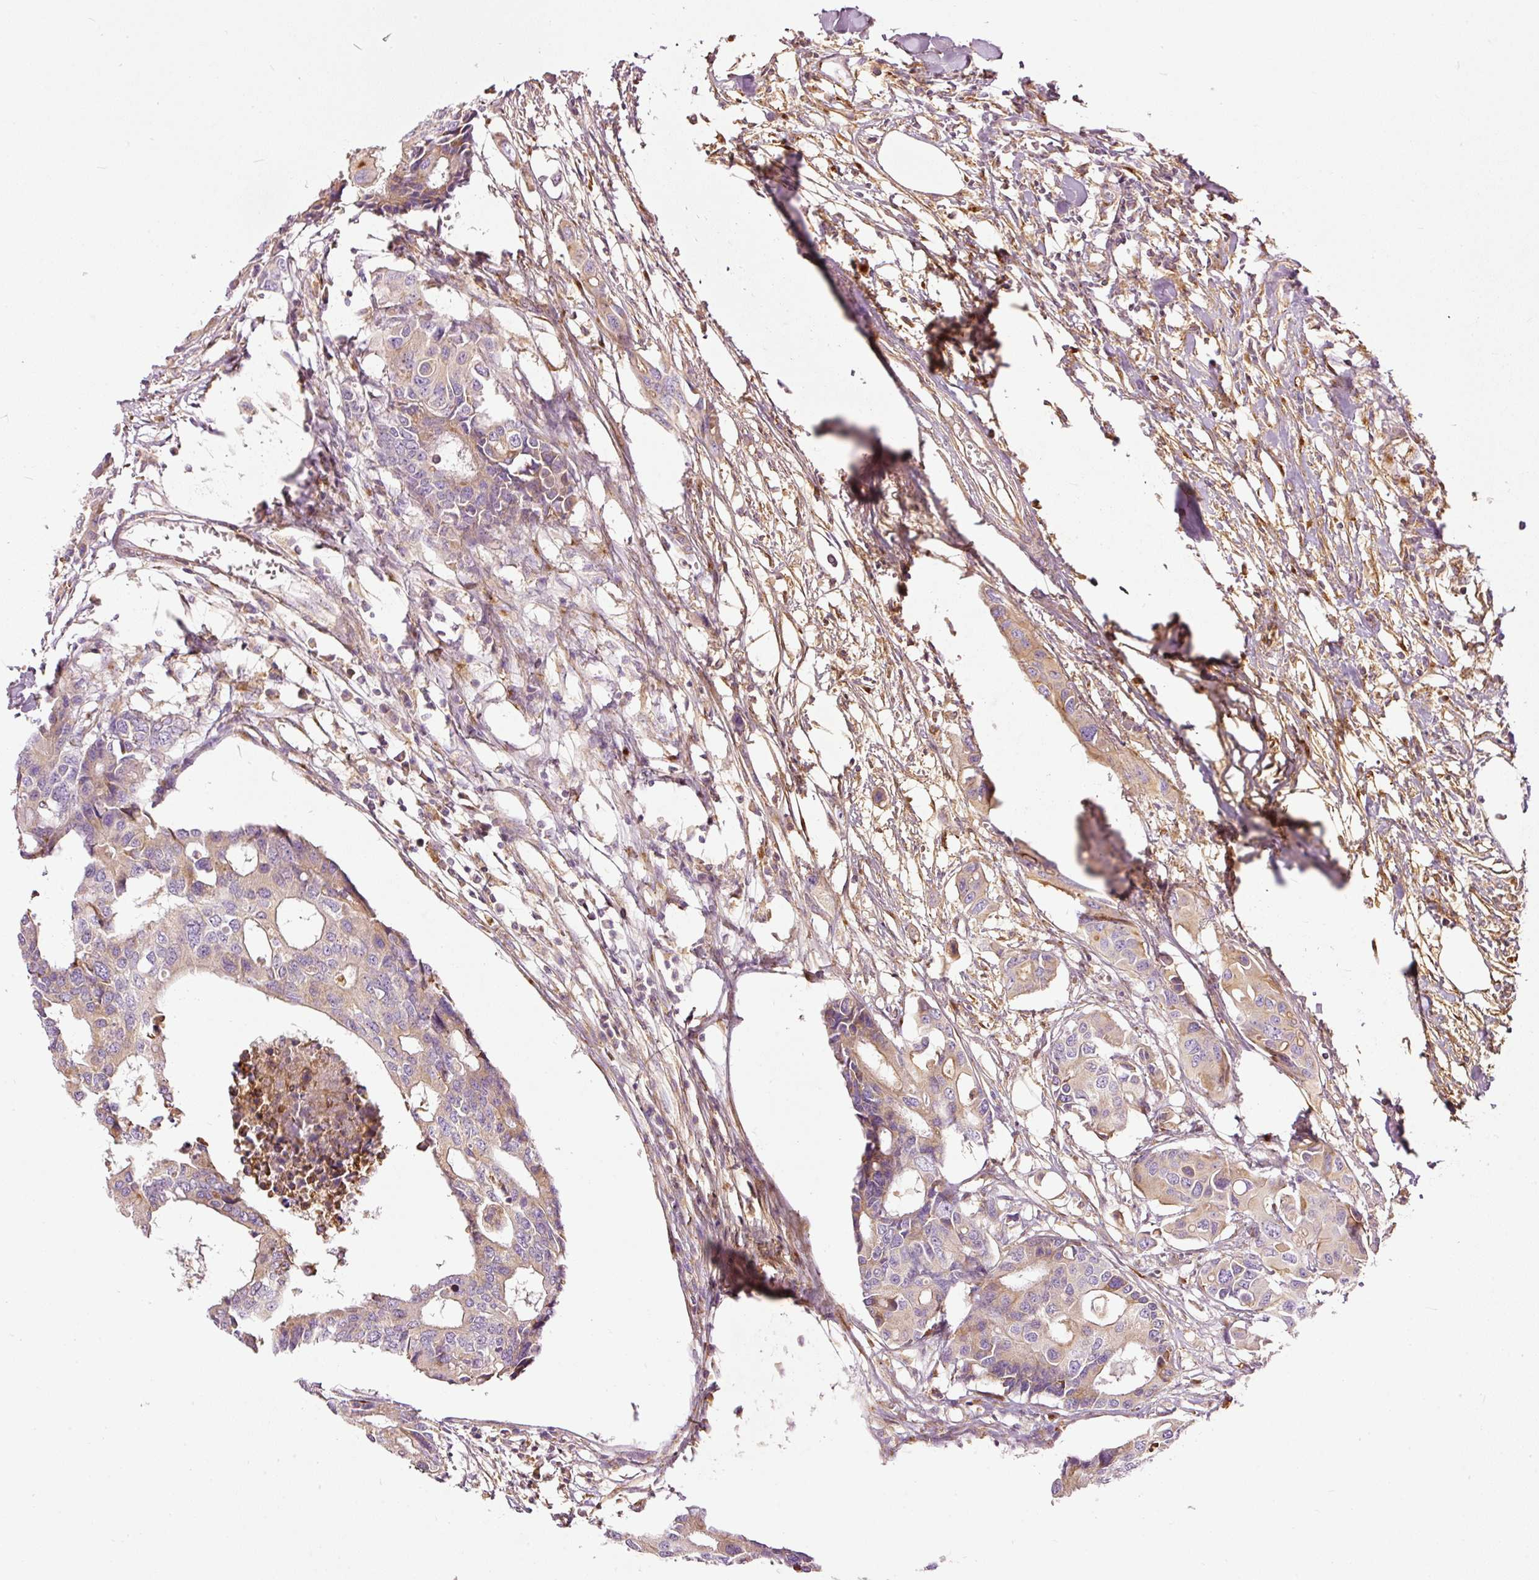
{"staining": {"intensity": "weak", "quantity": "<25%", "location": "cytoplasmic/membranous"}, "tissue": "colorectal cancer", "cell_type": "Tumor cells", "image_type": "cancer", "snomed": [{"axis": "morphology", "description": "Adenocarcinoma, NOS"}, {"axis": "topography", "description": "Colon"}], "caption": "Protein analysis of colorectal adenocarcinoma exhibits no significant staining in tumor cells. (DAB (3,3'-diaminobenzidine) immunohistochemistry, high magnification).", "gene": "PAQR9", "patient": {"sex": "male", "age": 77}}